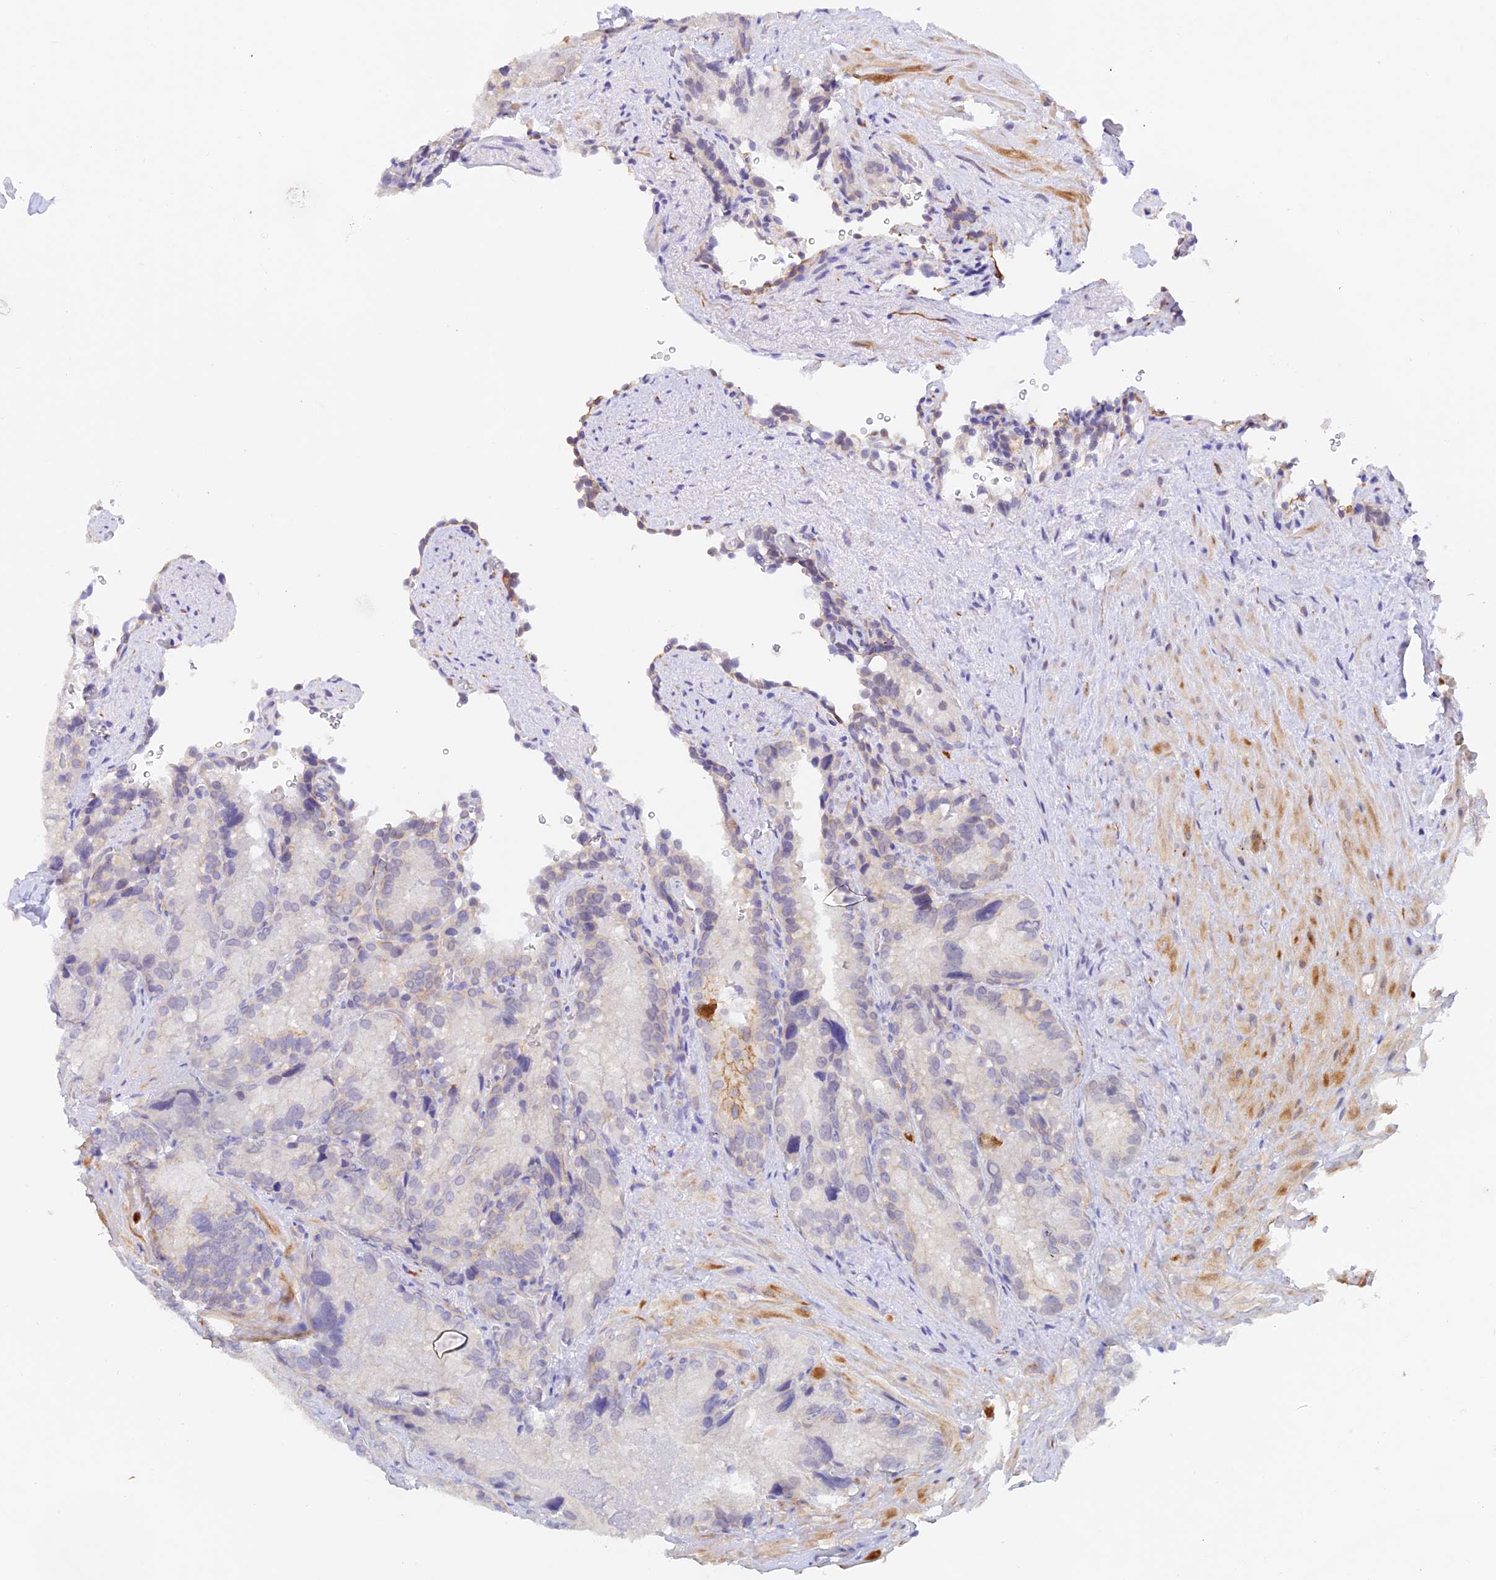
{"staining": {"intensity": "negative", "quantity": "none", "location": "none"}, "tissue": "seminal vesicle", "cell_type": "Glandular cells", "image_type": "normal", "snomed": [{"axis": "morphology", "description": "Normal tissue, NOS"}, {"axis": "topography", "description": "Seminal veicle"}], "caption": "High power microscopy micrograph of an immunohistochemistry histopathology image of normal seminal vesicle, revealing no significant expression in glandular cells. Nuclei are stained in blue.", "gene": "CAMSAP3", "patient": {"sex": "male", "age": 62}}